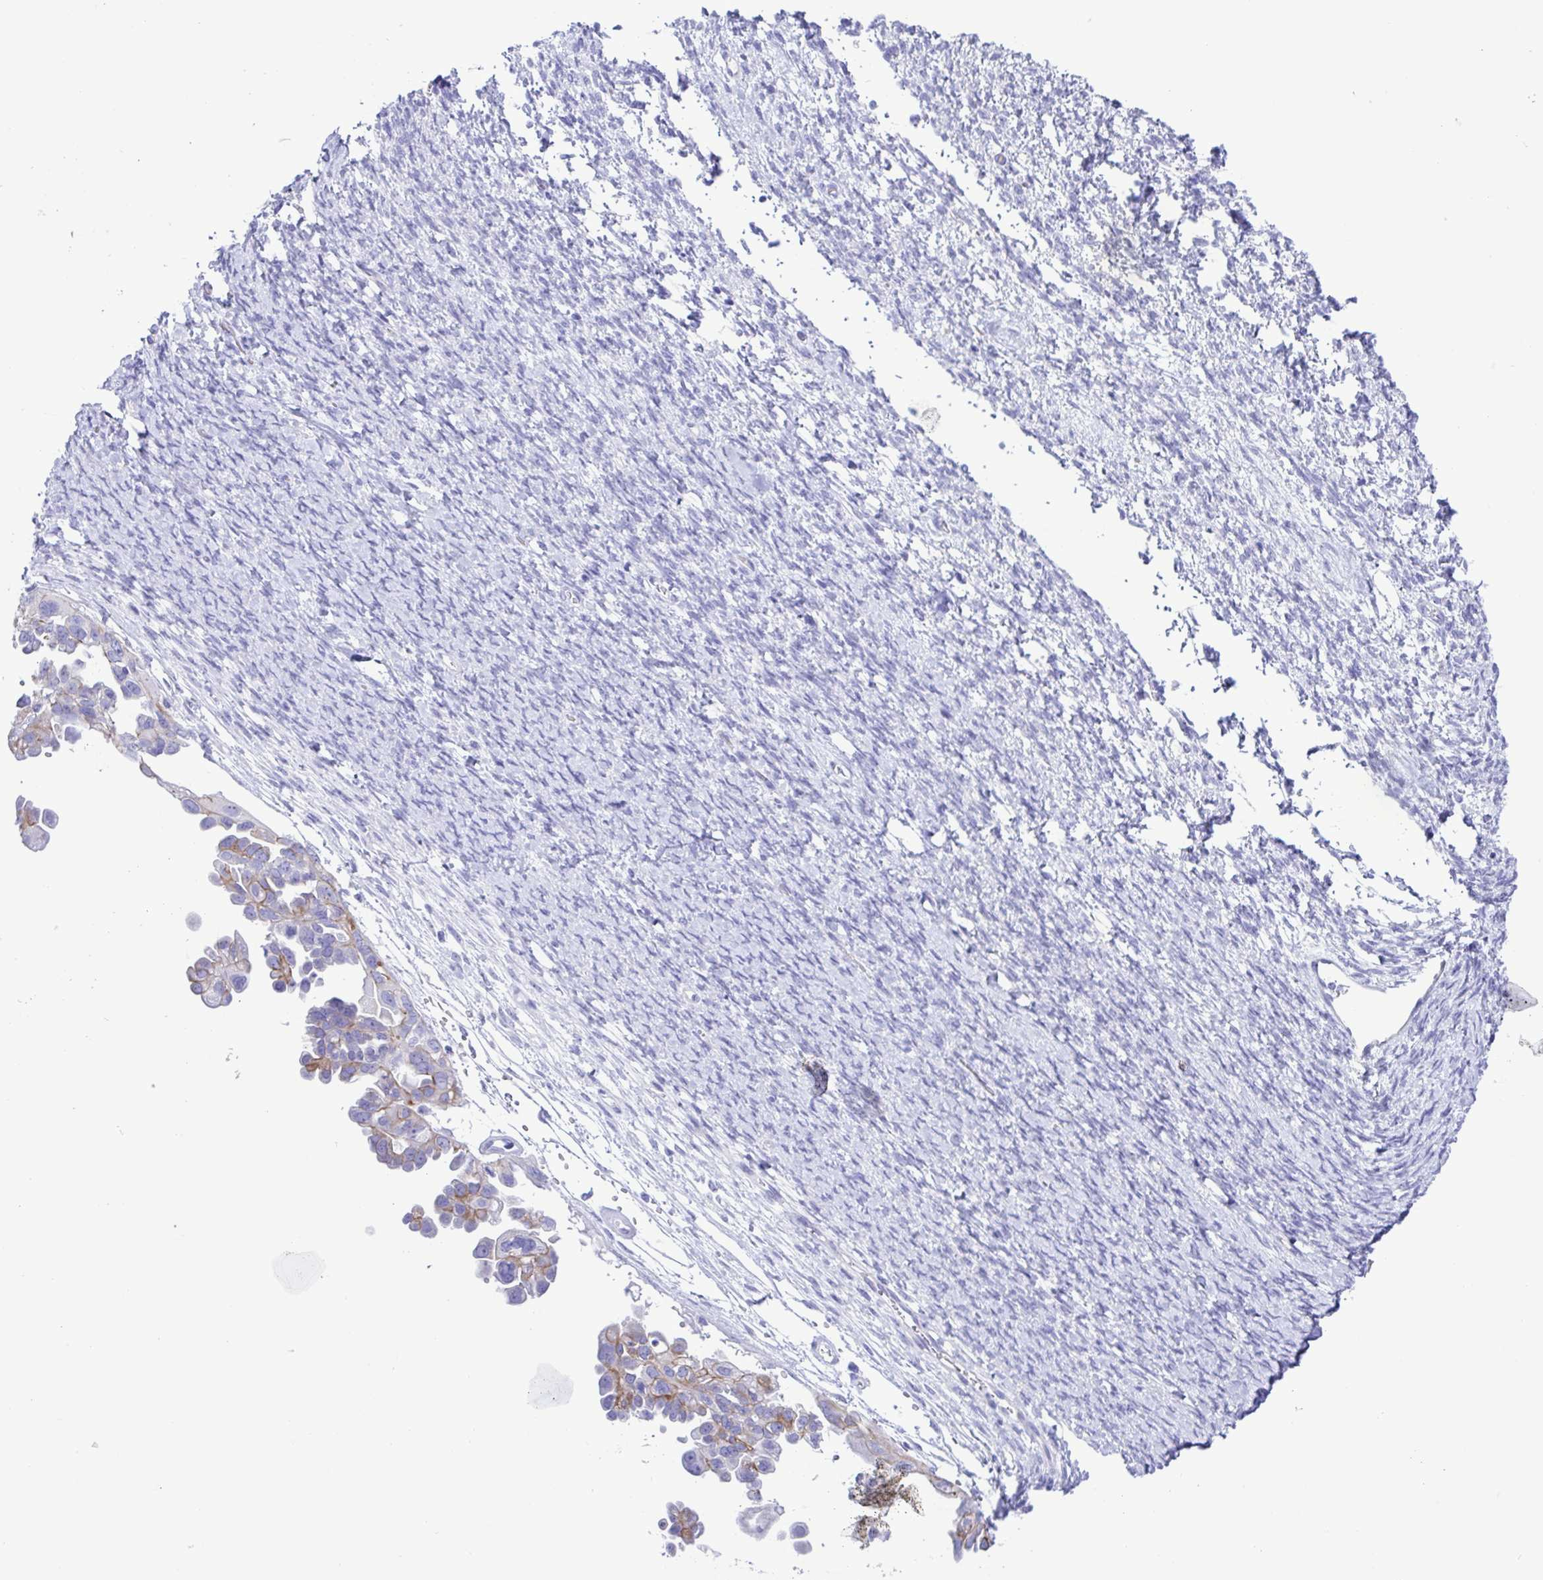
{"staining": {"intensity": "weak", "quantity": "<25%", "location": "cytoplasmic/membranous"}, "tissue": "ovarian cancer", "cell_type": "Tumor cells", "image_type": "cancer", "snomed": [{"axis": "morphology", "description": "Cystadenocarcinoma, serous, NOS"}, {"axis": "topography", "description": "Ovary"}], "caption": "Immunohistochemistry micrograph of neoplastic tissue: serous cystadenocarcinoma (ovarian) stained with DAB (3,3'-diaminobenzidine) demonstrates no significant protein positivity in tumor cells. (DAB (3,3'-diaminobenzidine) immunohistochemistry, high magnification).", "gene": "CYP11A1", "patient": {"sex": "female", "age": 53}}